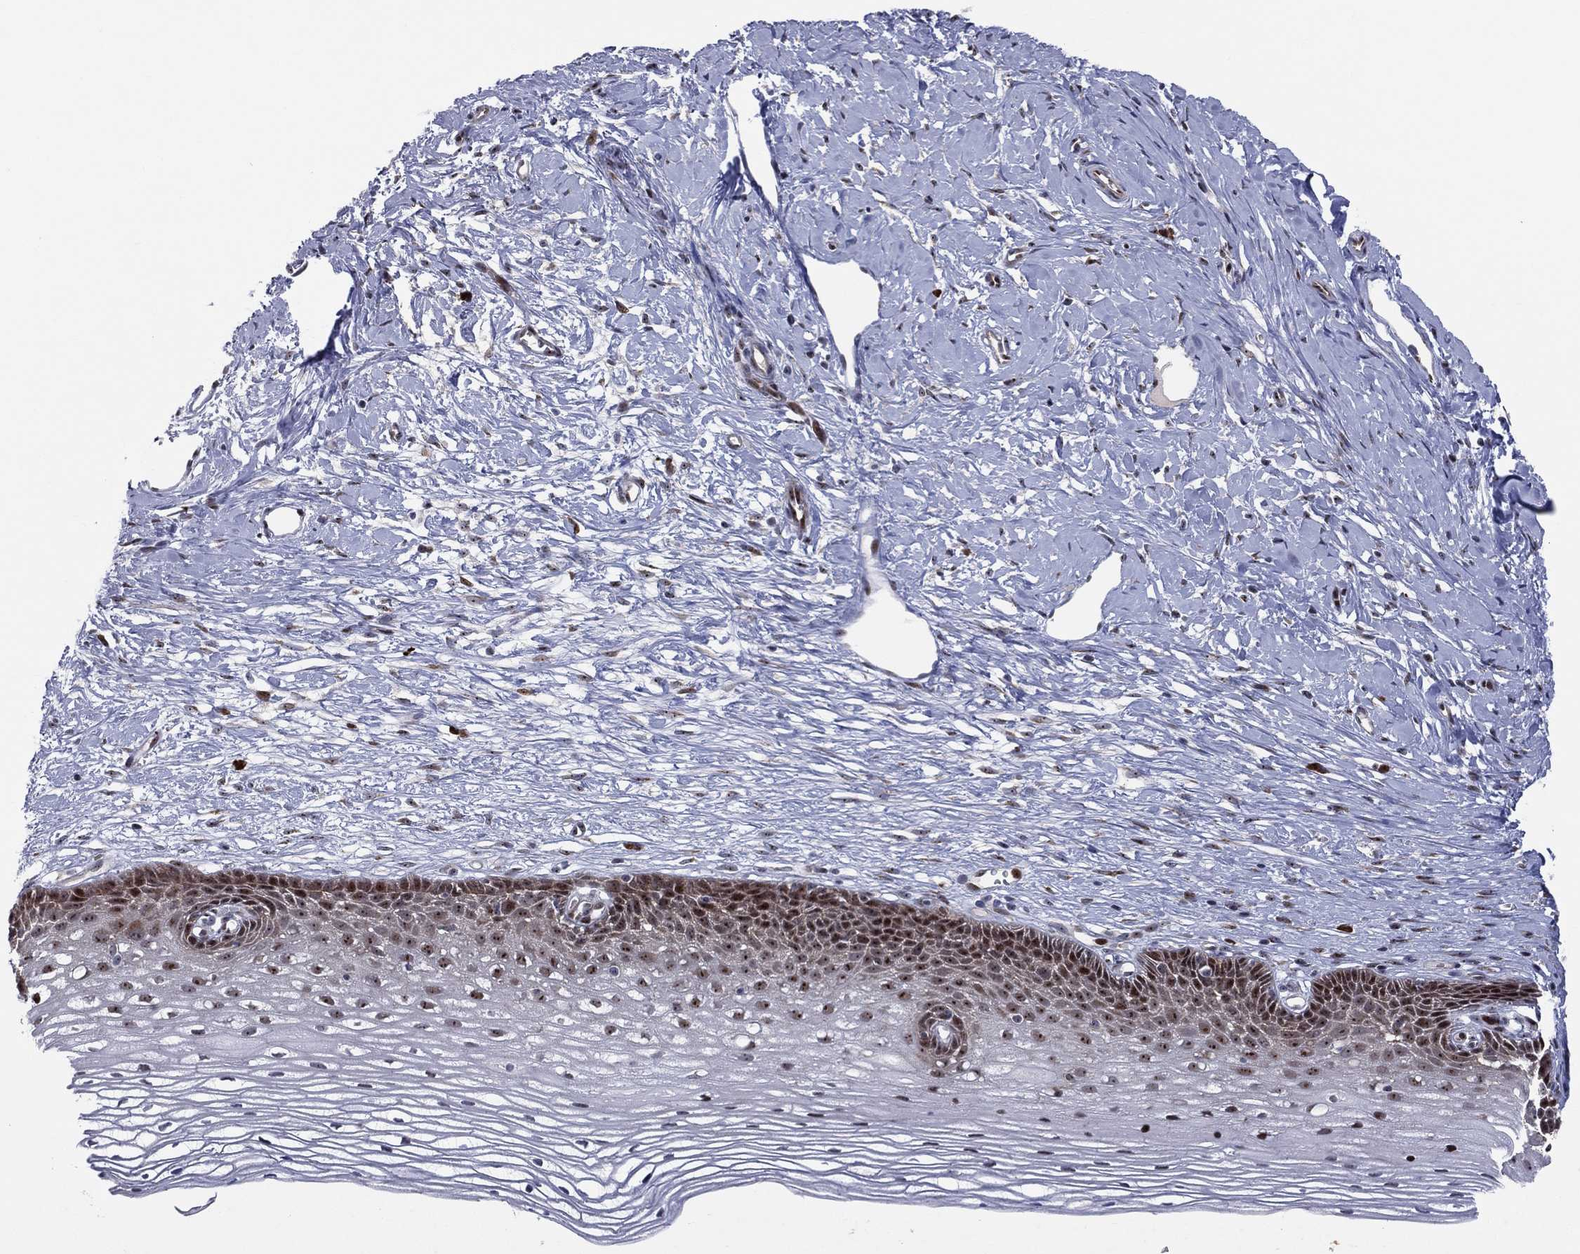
{"staining": {"intensity": "strong", "quantity": "25%-75%", "location": "nuclear"}, "tissue": "cervix", "cell_type": "Squamous epithelial cells", "image_type": "normal", "snomed": [{"axis": "morphology", "description": "Normal tissue, NOS"}, {"axis": "topography", "description": "Cervix"}], "caption": "Immunohistochemistry micrograph of unremarkable cervix: cervix stained using immunohistochemistry (IHC) exhibits high levels of strong protein expression localized specifically in the nuclear of squamous epithelial cells, appearing as a nuclear brown color.", "gene": "VHL", "patient": {"sex": "female", "age": 40}}